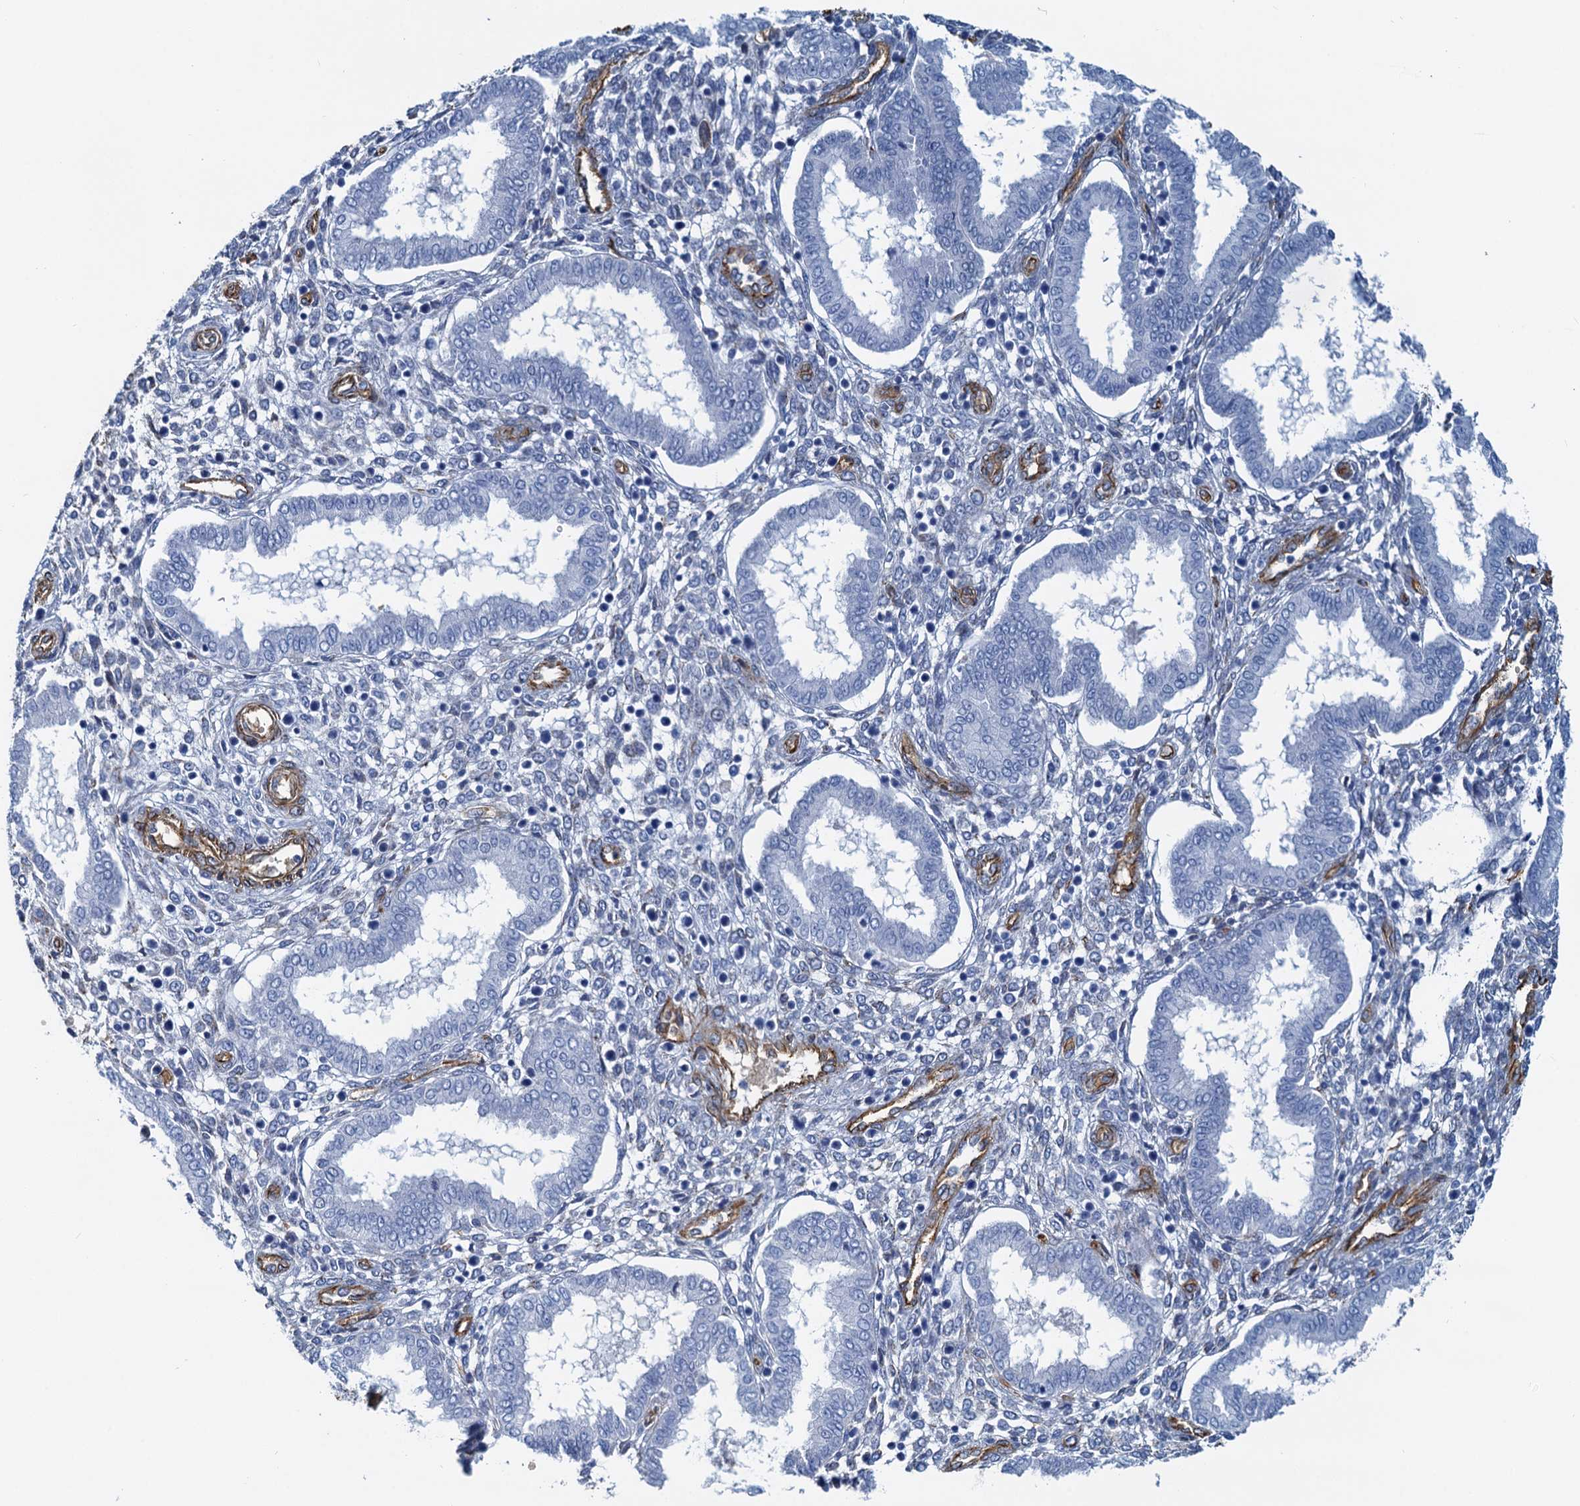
{"staining": {"intensity": "negative", "quantity": "none", "location": "none"}, "tissue": "endometrium", "cell_type": "Cells in endometrial stroma", "image_type": "normal", "snomed": [{"axis": "morphology", "description": "Normal tissue, NOS"}, {"axis": "topography", "description": "Endometrium"}], "caption": "This is a histopathology image of immunohistochemistry staining of unremarkable endometrium, which shows no expression in cells in endometrial stroma. (DAB IHC visualized using brightfield microscopy, high magnification).", "gene": "DGKG", "patient": {"sex": "female", "age": 24}}